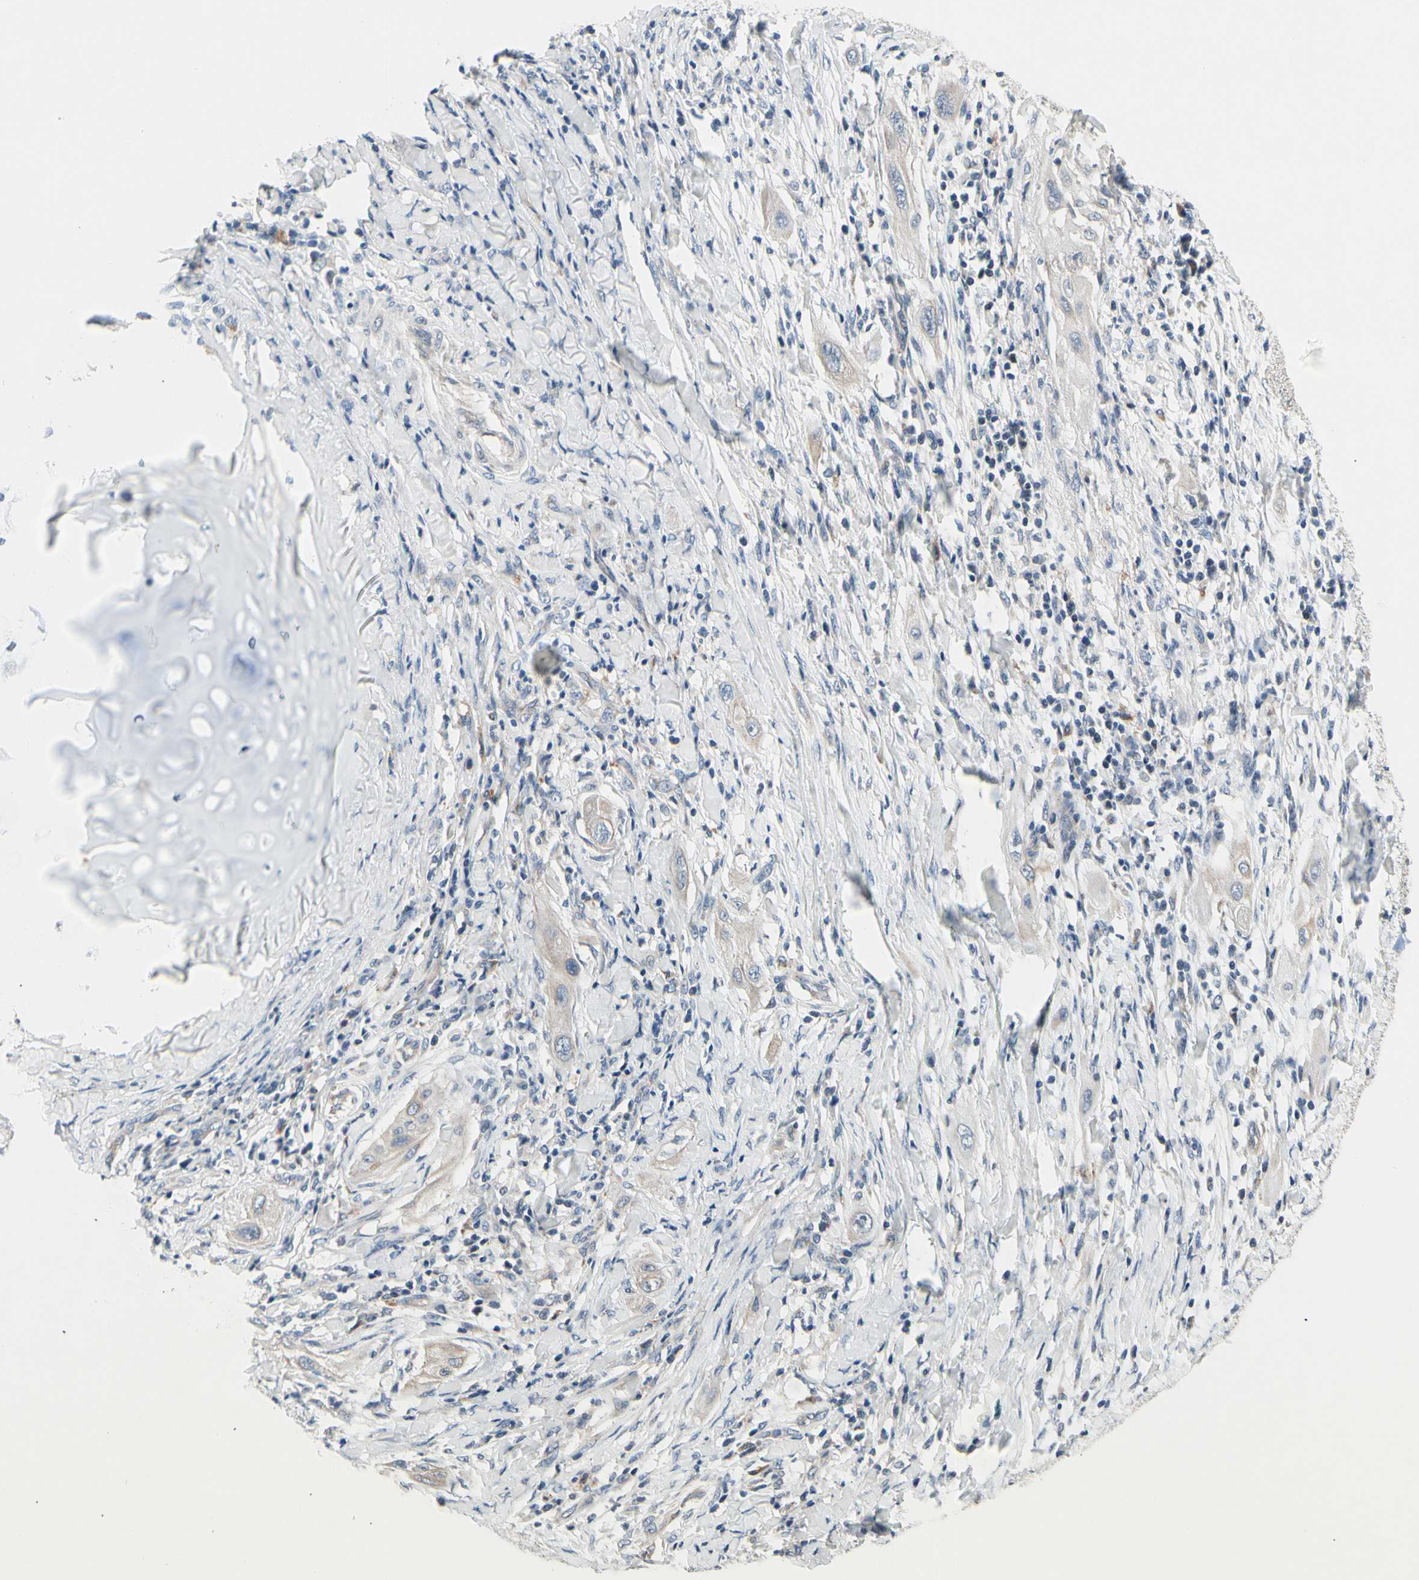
{"staining": {"intensity": "weak", "quantity": "25%-75%", "location": "cytoplasmic/membranous"}, "tissue": "lung cancer", "cell_type": "Tumor cells", "image_type": "cancer", "snomed": [{"axis": "morphology", "description": "Squamous cell carcinoma, NOS"}, {"axis": "topography", "description": "Lung"}], "caption": "Immunohistochemical staining of lung squamous cell carcinoma demonstrates low levels of weak cytoplasmic/membranous positivity in approximately 25%-75% of tumor cells. (DAB (3,3'-diaminobenzidine) = brown stain, brightfield microscopy at high magnification).", "gene": "NFASC", "patient": {"sex": "female", "age": 47}}